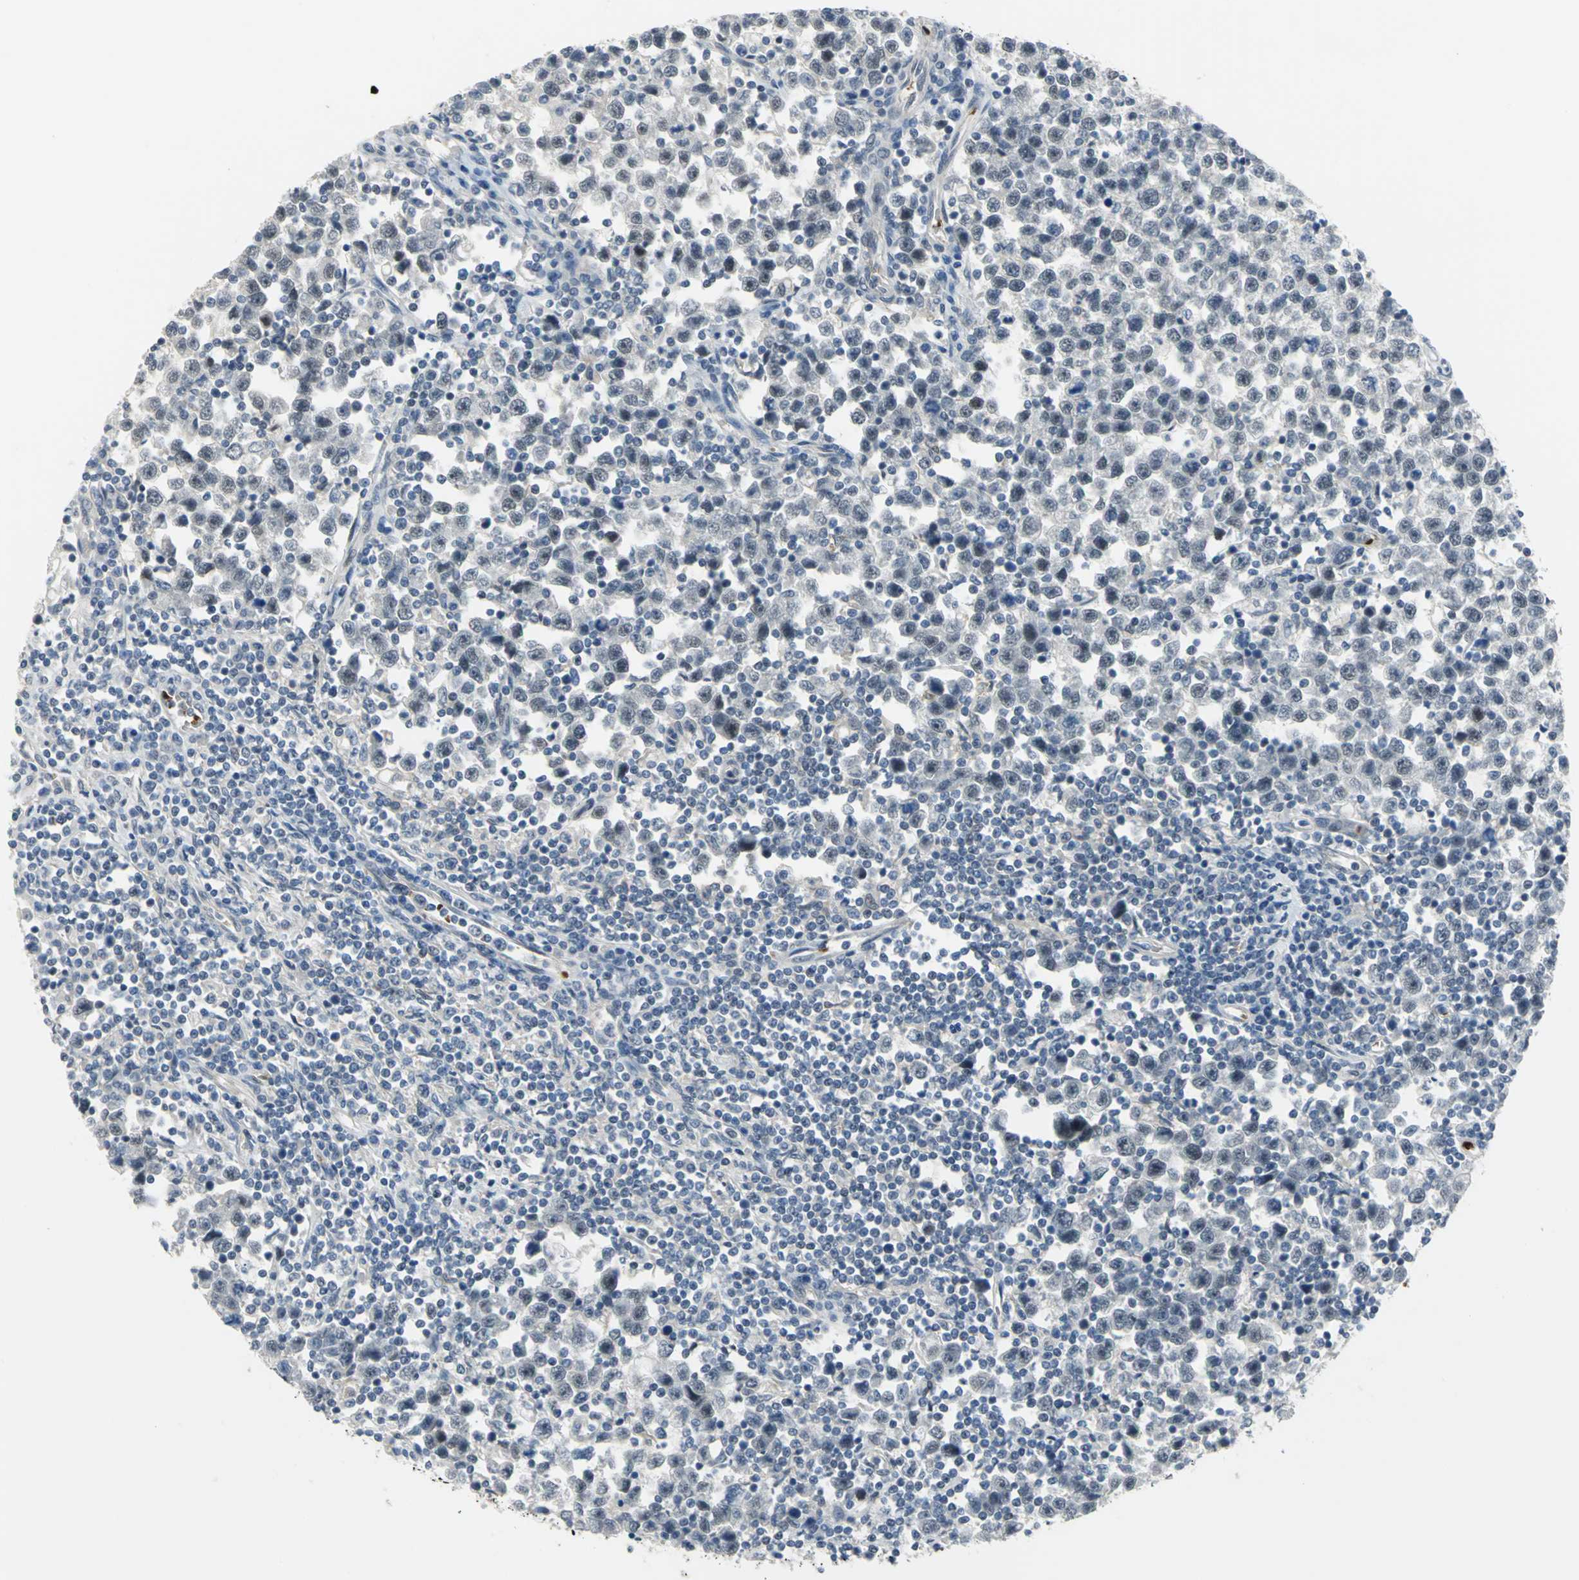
{"staining": {"intensity": "weak", "quantity": "25%-75%", "location": "nuclear"}, "tissue": "testis cancer", "cell_type": "Tumor cells", "image_type": "cancer", "snomed": [{"axis": "morphology", "description": "Seminoma, NOS"}, {"axis": "topography", "description": "Testis"}], "caption": "The micrograph demonstrates immunohistochemical staining of testis cancer. There is weak nuclear expression is present in about 25%-75% of tumor cells.", "gene": "GLI3", "patient": {"sex": "male", "age": 43}}